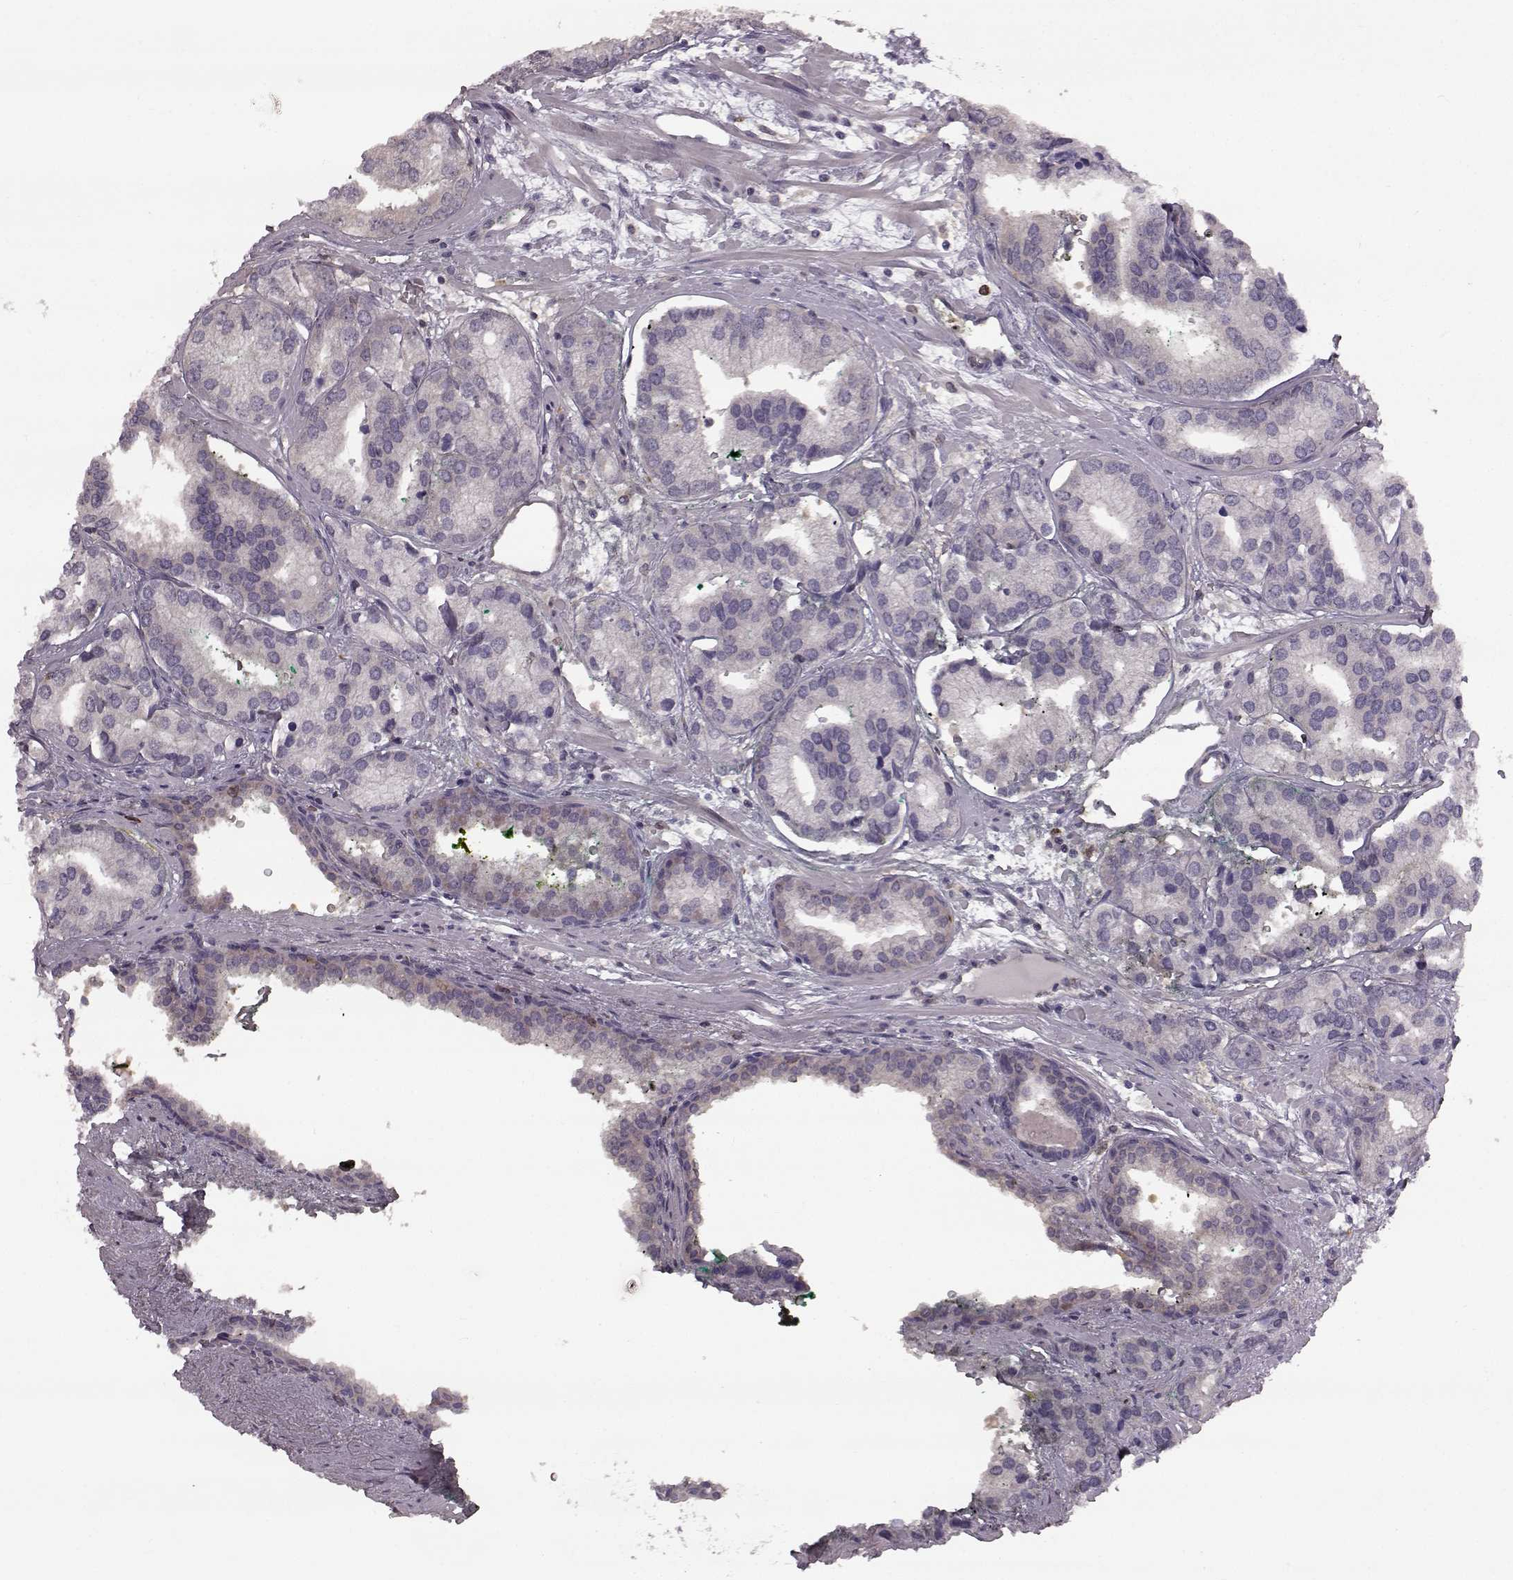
{"staining": {"intensity": "negative", "quantity": "none", "location": "none"}, "tissue": "prostate cancer", "cell_type": "Tumor cells", "image_type": "cancer", "snomed": [{"axis": "morphology", "description": "Adenocarcinoma, High grade"}, {"axis": "topography", "description": "Prostate"}], "caption": "Photomicrograph shows no protein expression in tumor cells of prostate cancer tissue. (DAB IHC with hematoxylin counter stain).", "gene": "SPAG17", "patient": {"sex": "male", "age": 58}}